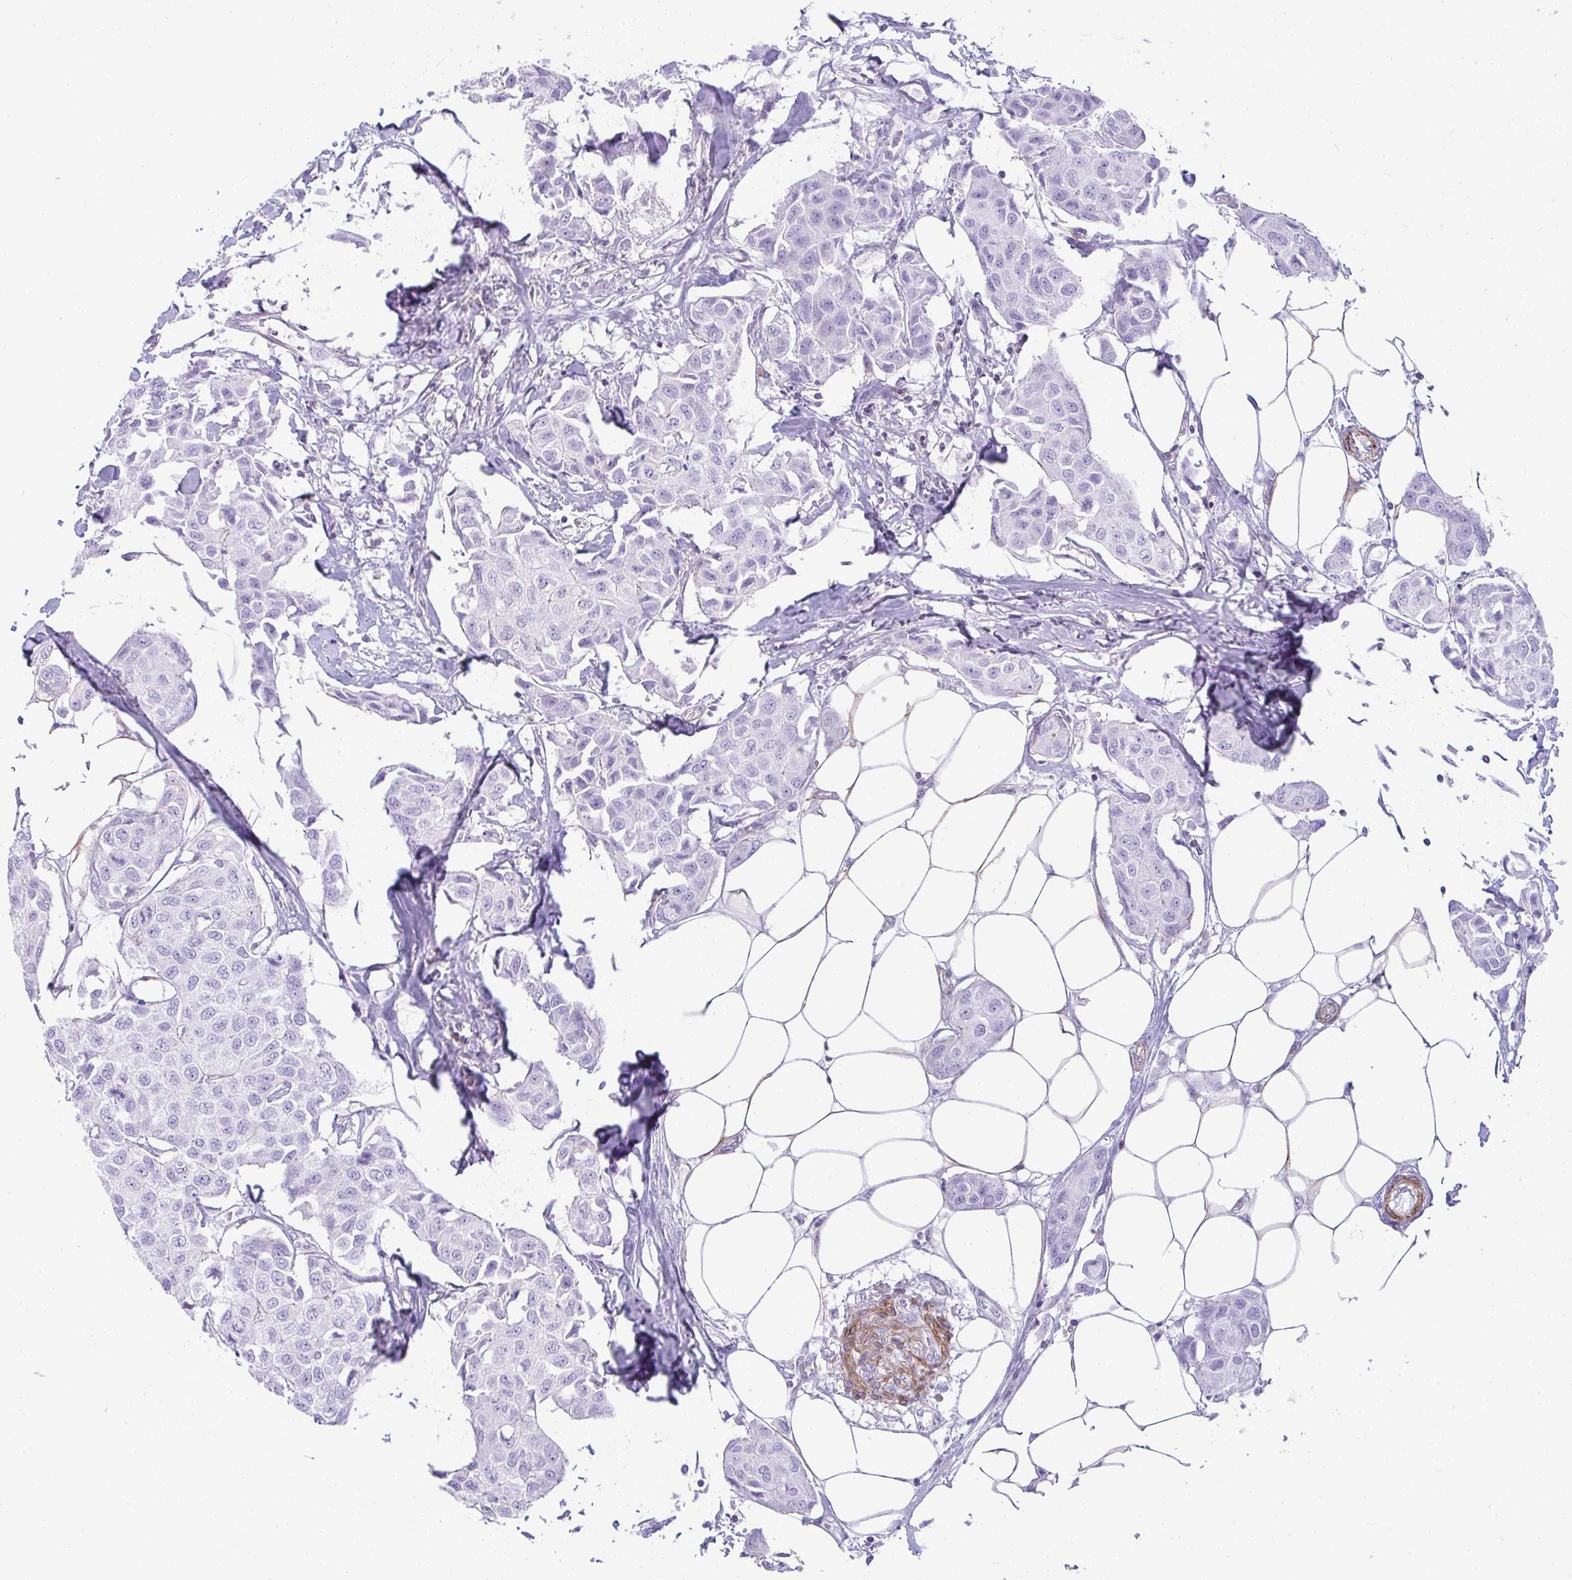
{"staining": {"intensity": "negative", "quantity": "none", "location": "none"}, "tissue": "breast cancer", "cell_type": "Tumor cells", "image_type": "cancer", "snomed": [{"axis": "morphology", "description": "Duct carcinoma"}, {"axis": "topography", "description": "Breast"}, {"axis": "topography", "description": "Lymph node"}], "caption": "Intraductal carcinoma (breast) stained for a protein using immunohistochemistry shows no staining tumor cells.", "gene": "CDRT15", "patient": {"sex": "female", "age": 80}}